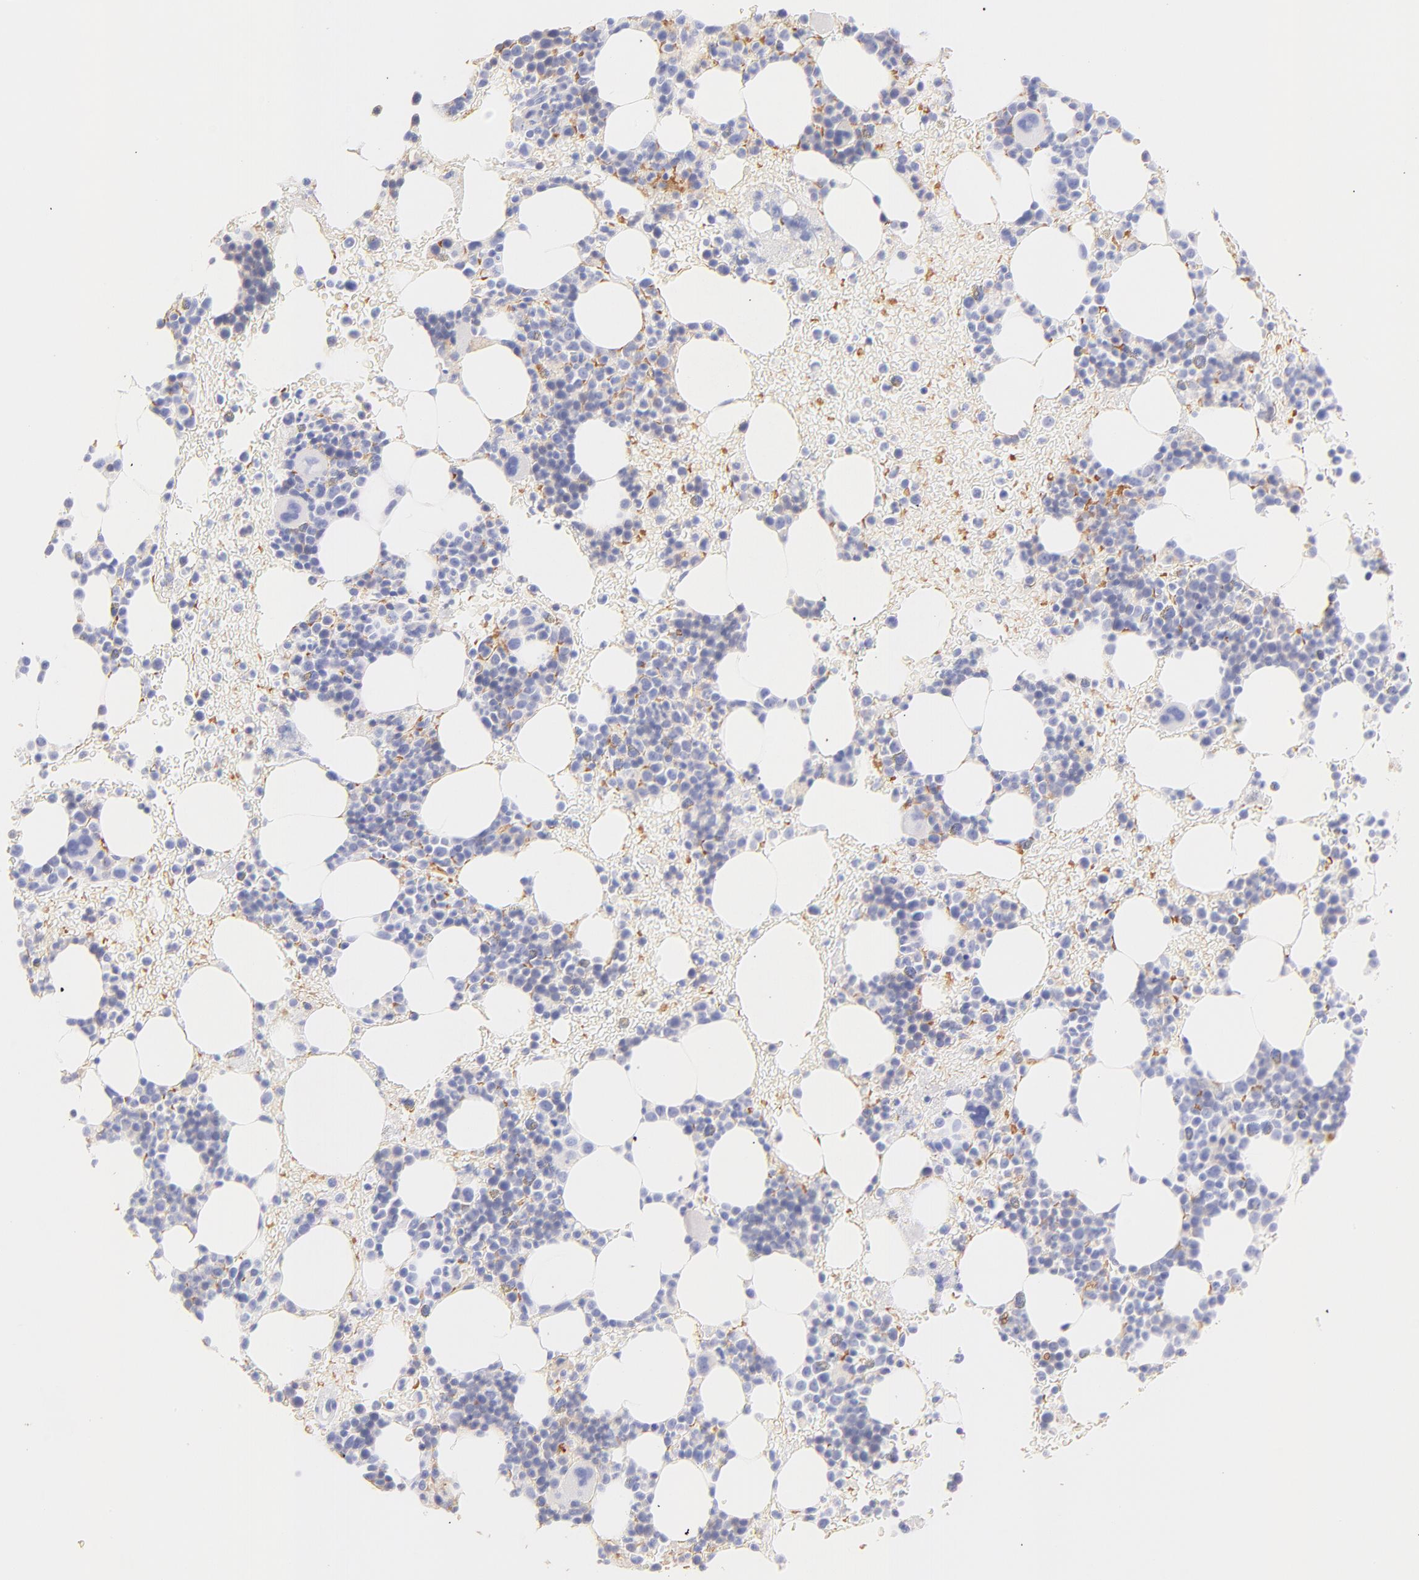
{"staining": {"intensity": "moderate", "quantity": "<25%", "location": "cytoplasmic/membranous"}, "tissue": "bone marrow", "cell_type": "Hematopoietic cells", "image_type": "normal", "snomed": [{"axis": "morphology", "description": "Normal tissue, NOS"}, {"axis": "topography", "description": "Bone marrow"}], "caption": "A low amount of moderate cytoplasmic/membranous positivity is seen in approximately <25% of hematopoietic cells in unremarkable bone marrow. The protein of interest is stained brown, and the nuclei are stained in blue (DAB IHC with brightfield microscopy, high magnification).", "gene": "FRMPD3", "patient": {"sex": "male", "age": 17}}